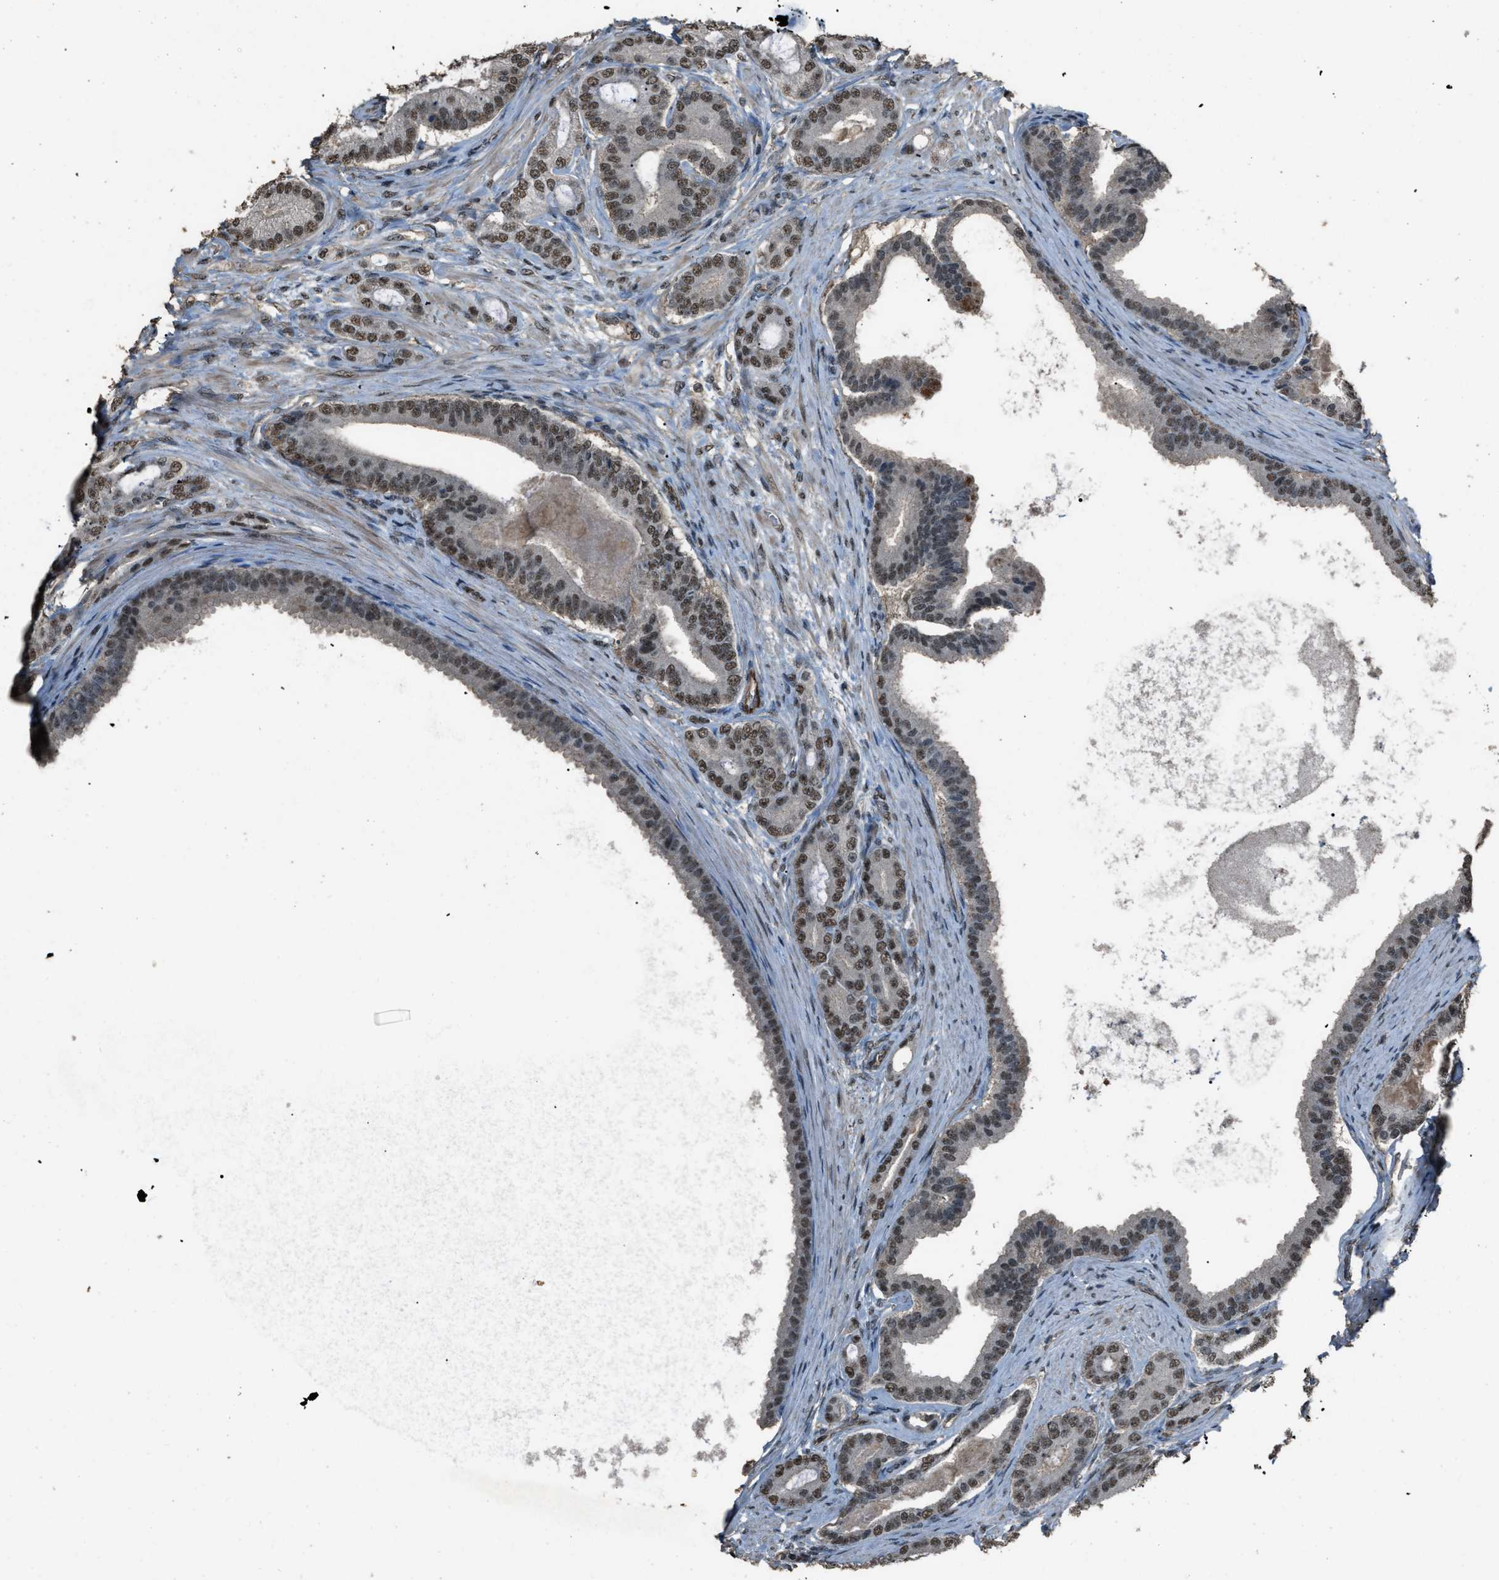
{"staining": {"intensity": "moderate", "quantity": ">75%", "location": "nuclear"}, "tissue": "prostate cancer", "cell_type": "Tumor cells", "image_type": "cancer", "snomed": [{"axis": "morphology", "description": "Adenocarcinoma, High grade"}, {"axis": "topography", "description": "Prostate"}], "caption": "Moderate nuclear staining is identified in approximately >75% of tumor cells in prostate cancer (adenocarcinoma (high-grade)).", "gene": "SERTAD2", "patient": {"sex": "male", "age": 60}}